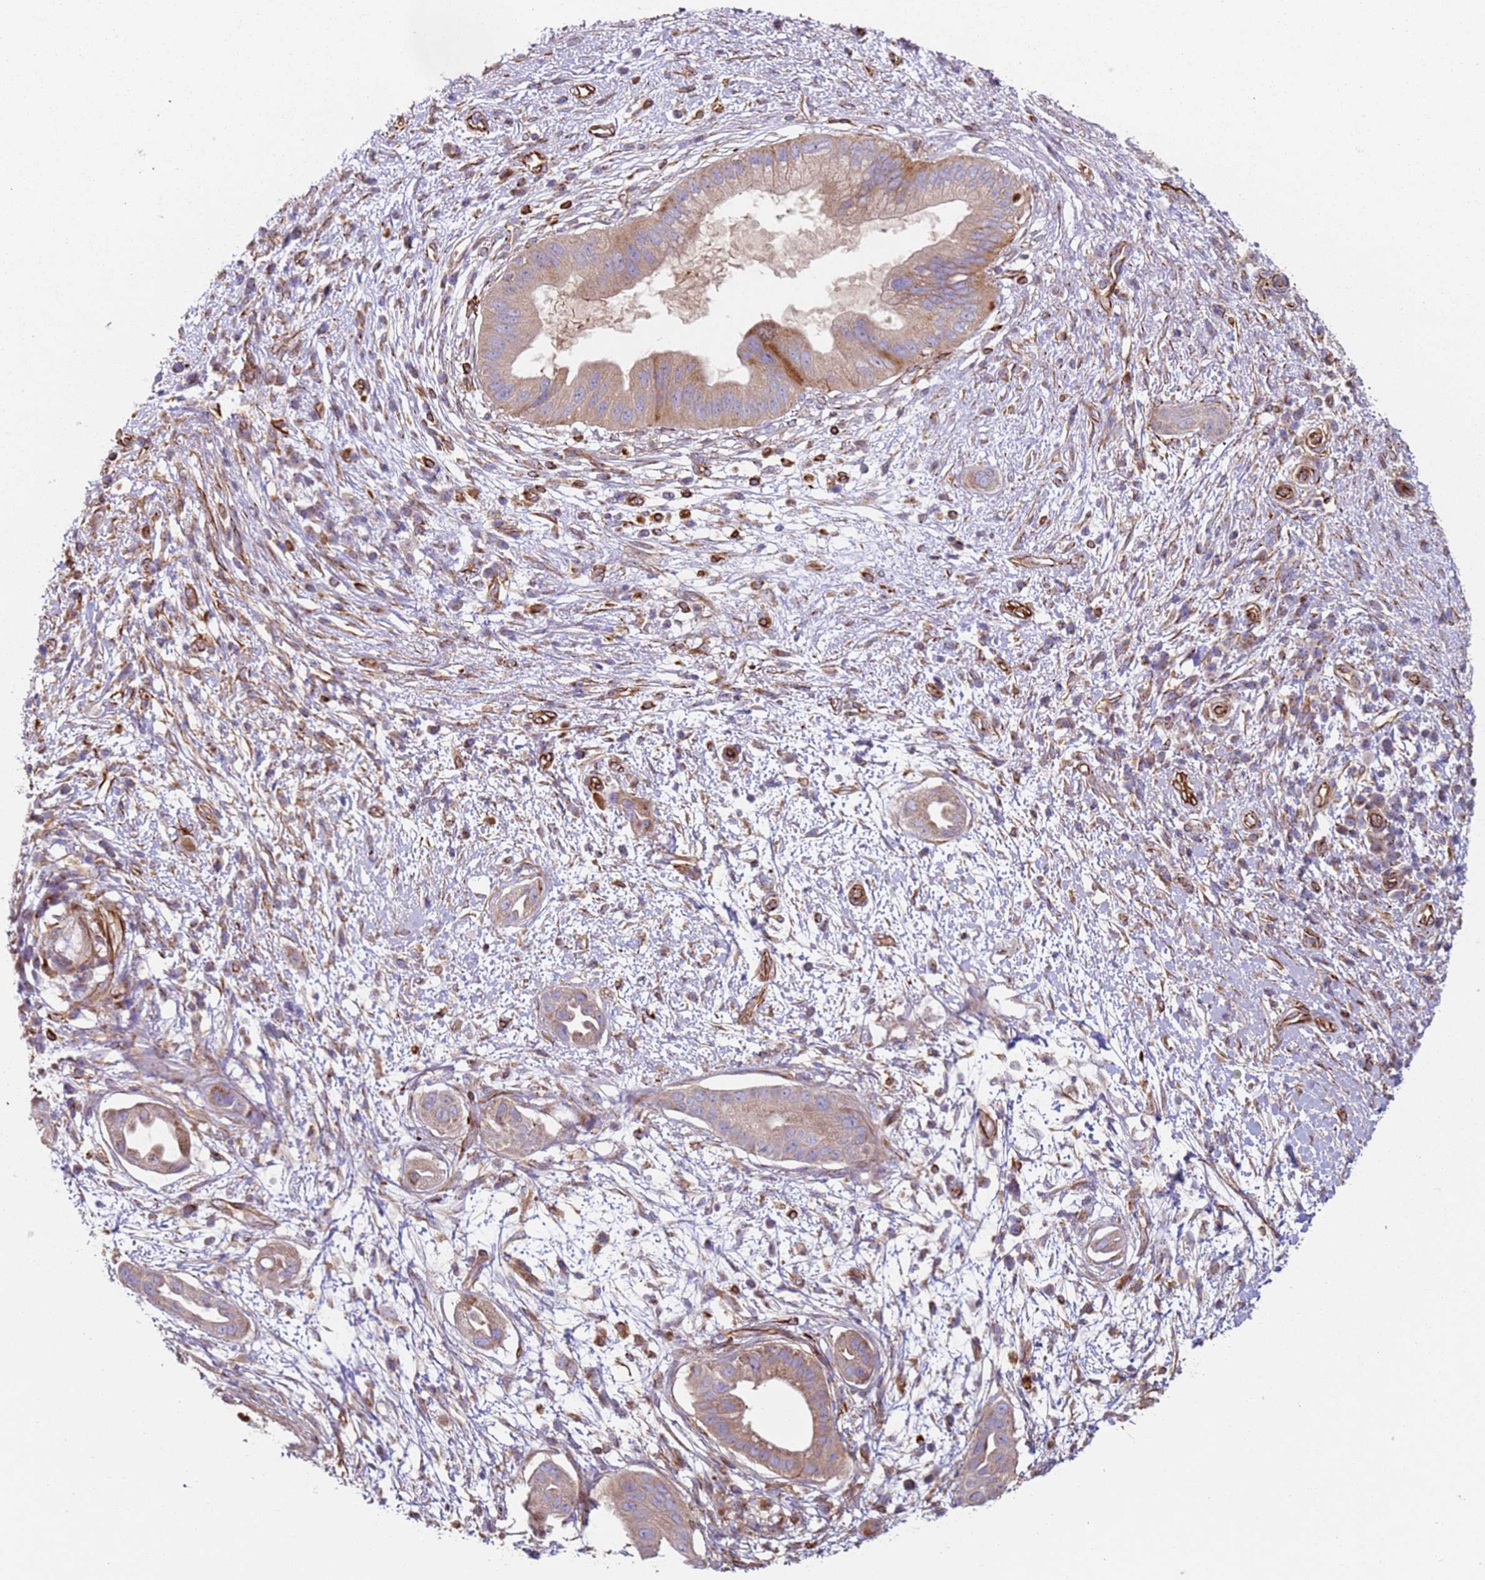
{"staining": {"intensity": "weak", "quantity": ">75%", "location": "cytoplasmic/membranous"}, "tissue": "pancreatic cancer", "cell_type": "Tumor cells", "image_type": "cancer", "snomed": [{"axis": "morphology", "description": "Adenocarcinoma, NOS"}, {"axis": "topography", "description": "Pancreas"}], "caption": "Pancreatic cancer stained with DAB (3,3'-diaminobenzidine) immunohistochemistry displays low levels of weak cytoplasmic/membranous expression in about >75% of tumor cells. Immunohistochemistry (ihc) stains the protein of interest in brown and the nuclei are stained blue.", "gene": "SNAPIN", "patient": {"sex": "male", "age": 68}}